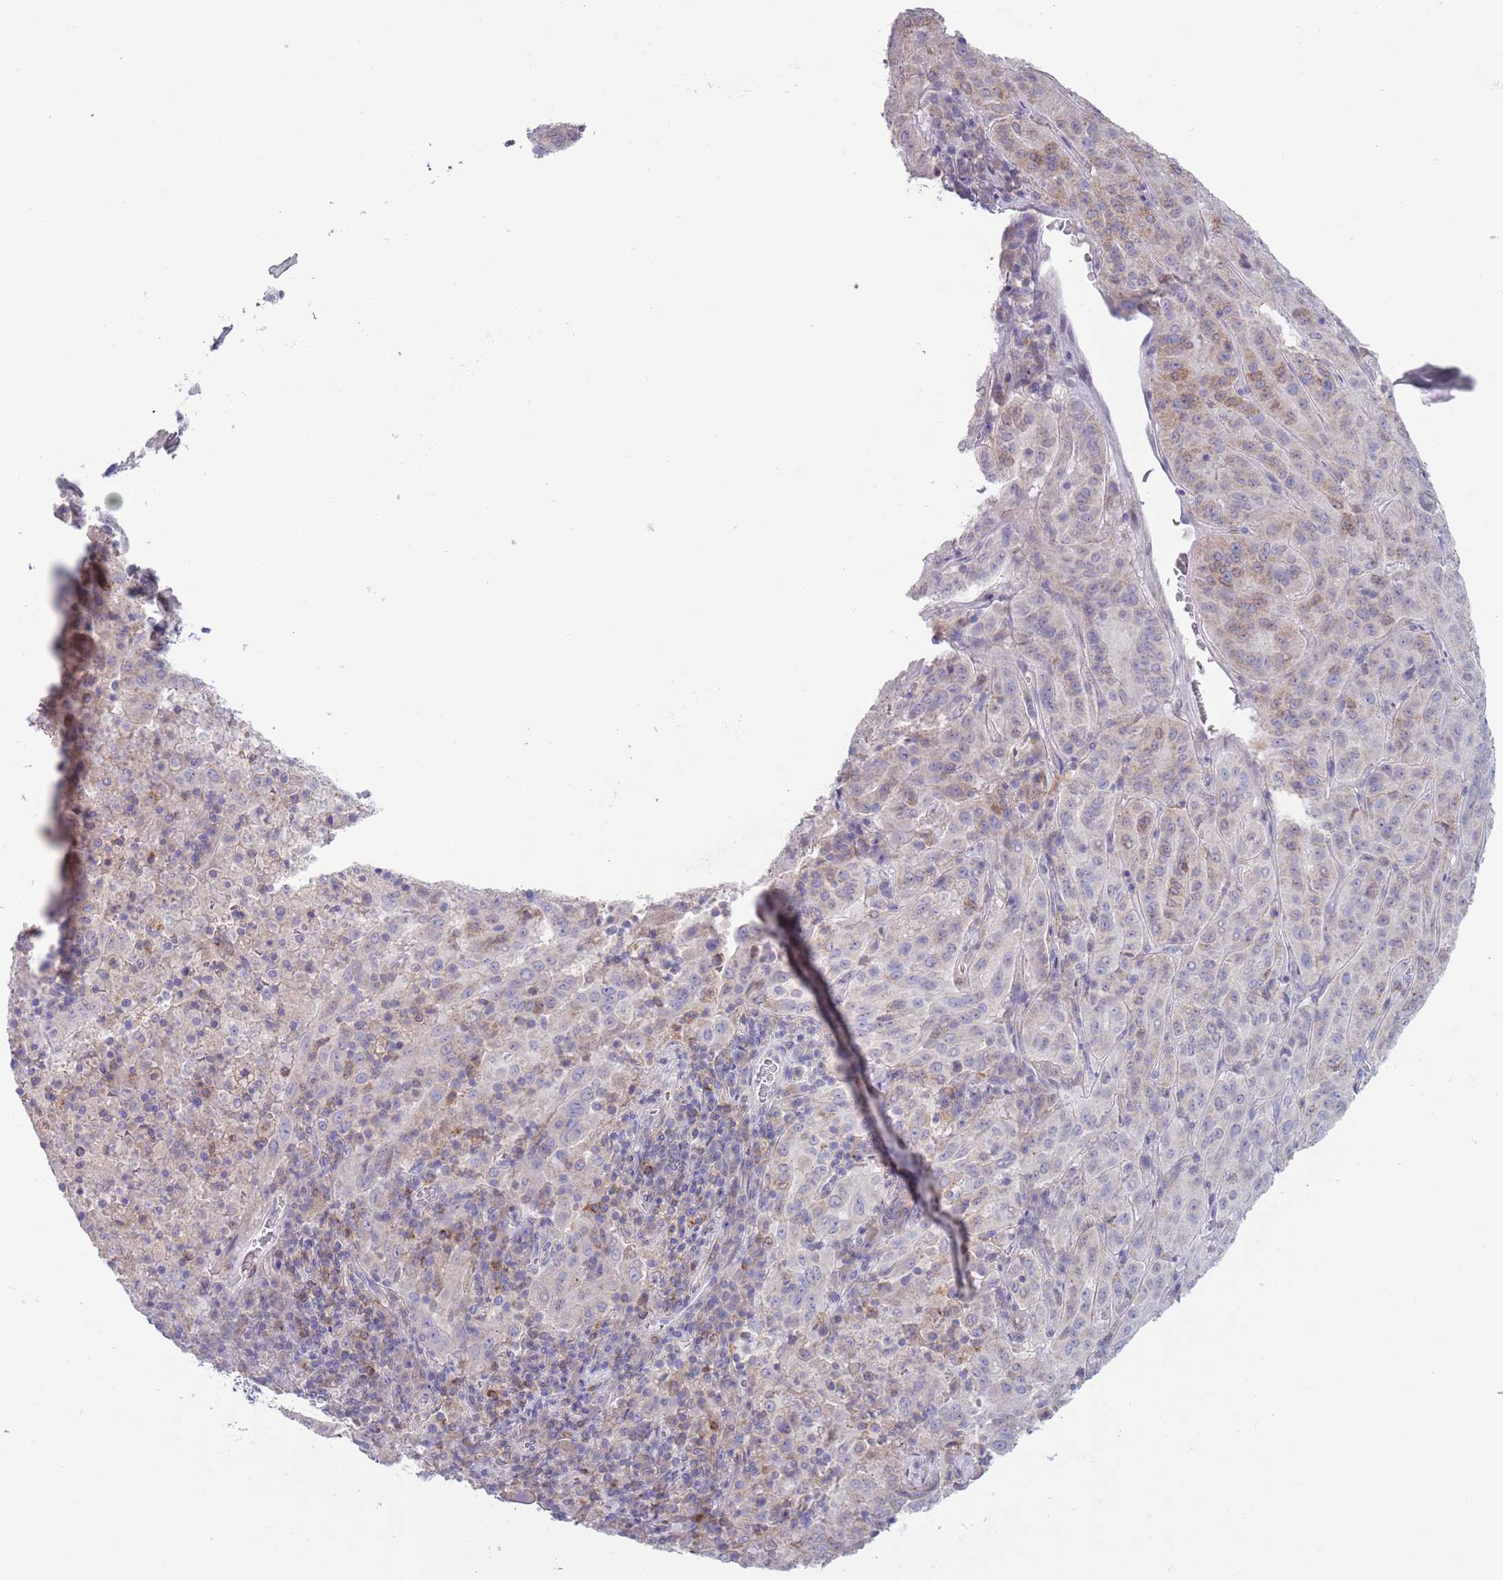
{"staining": {"intensity": "weak", "quantity": "<25%", "location": "cytoplasmic/membranous"}, "tissue": "pancreatic cancer", "cell_type": "Tumor cells", "image_type": "cancer", "snomed": [{"axis": "morphology", "description": "Adenocarcinoma, NOS"}, {"axis": "topography", "description": "Pancreas"}], "caption": "High power microscopy histopathology image of an immunohistochemistry (IHC) photomicrograph of pancreatic adenocarcinoma, revealing no significant staining in tumor cells.", "gene": "ACSBG1", "patient": {"sex": "male", "age": 63}}